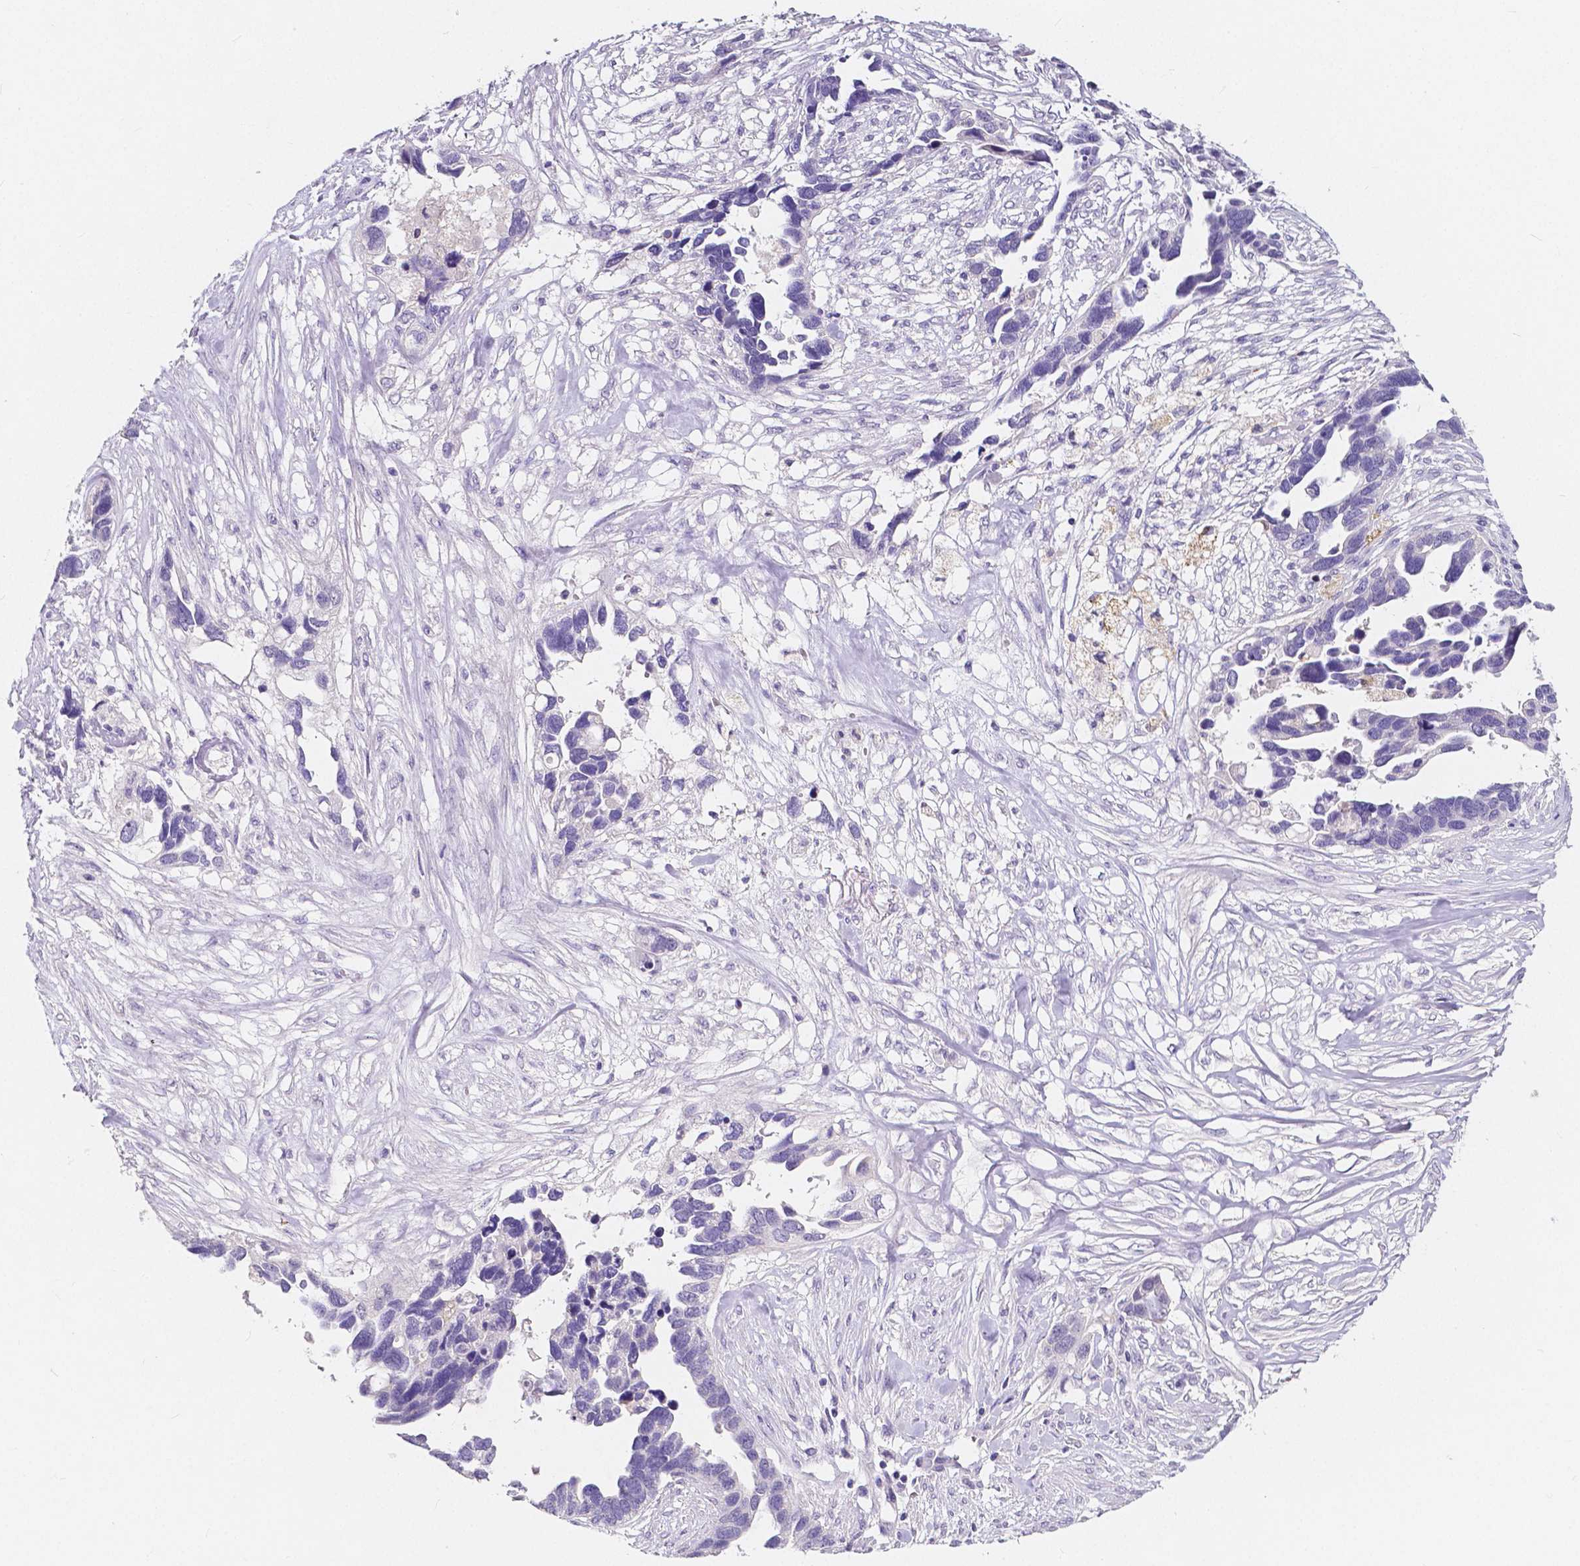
{"staining": {"intensity": "negative", "quantity": "none", "location": "none"}, "tissue": "ovarian cancer", "cell_type": "Tumor cells", "image_type": "cancer", "snomed": [{"axis": "morphology", "description": "Cystadenocarcinoma, serous, NOS"}, {"axis": "topography", "description": "Ovary"}], "caption": "Tumor cells are negative for brown protein staining in ovarian cancer (serous cystadenocarcinoma). (Stains: DAB (3,3'-diaminobenzidine) immunohistochemistry (IHC) with hematoxylin counter stain, Microscopy: brightfield microscopy at high magnification).", "gene": "ACP5", "patient": {"sex": "female", "age": 54}}